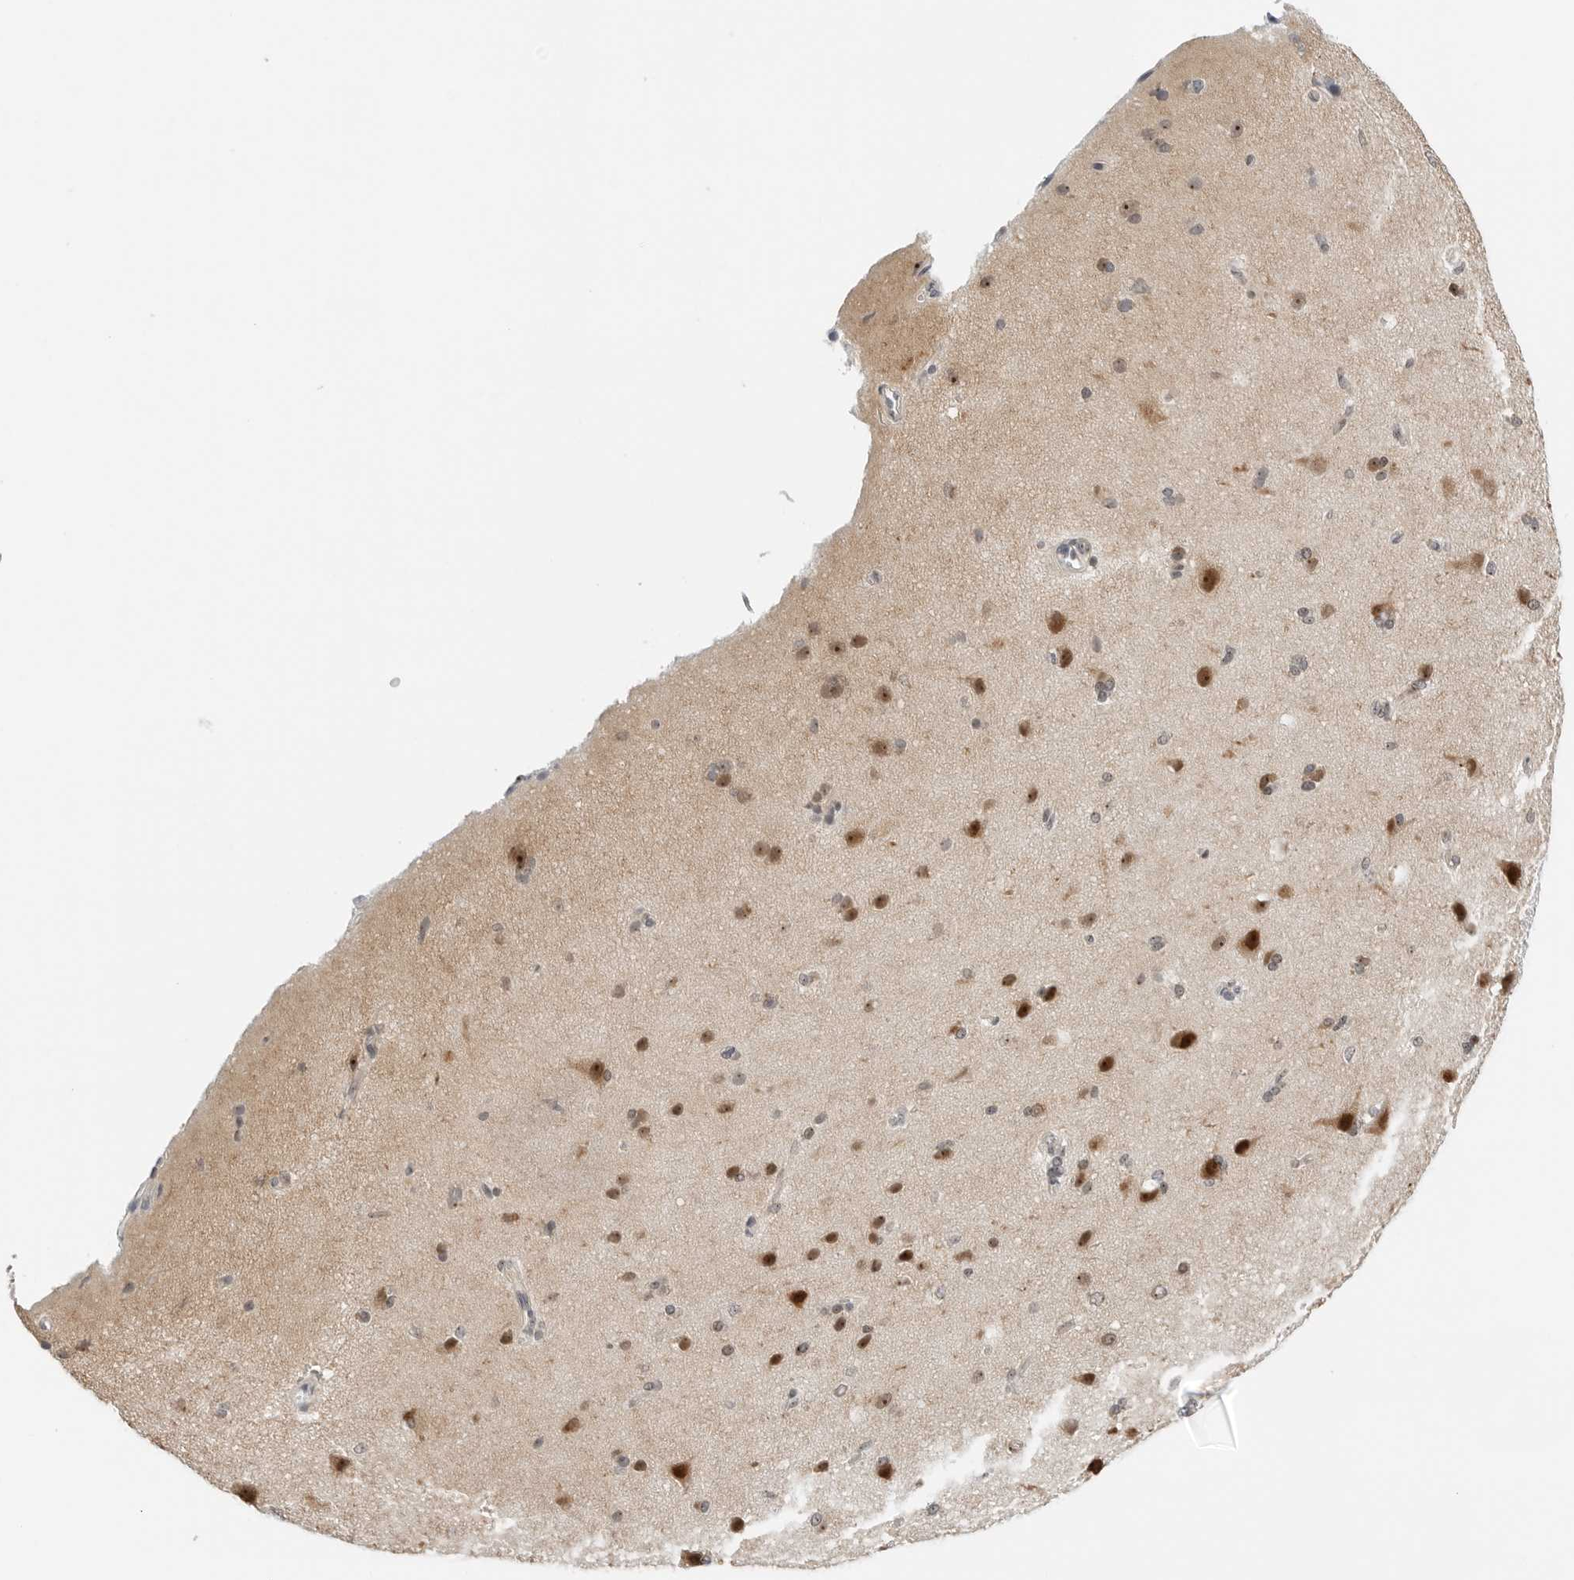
{"staining": {"intensity": "weak", "quantity": "25%-75%", "location": "cytoplasmic/membranous,nuclear"}, "tissue": "cerebral cortex", "cell_type": "Endothelial cells", "image_type": "normal", "snomed": [{"axis": "morphology", "description": "Normal tissue, NOS"}, {"axis": "topography", "description": "Cerebral cortex"}], "caption": "Cerebral cortex stained with DAB IHC reveals low levels of weak cytoplasmic/membranous,nuclear positivity in approximately 25%-75% of endothelial cells. The staining is performed using DAB brown chromogen to label protein expression. The nuclei are counter-stained blue using hematoxylin.", "gene": "RIMKLA", "patient": {"sex": "male", "age": 62}}